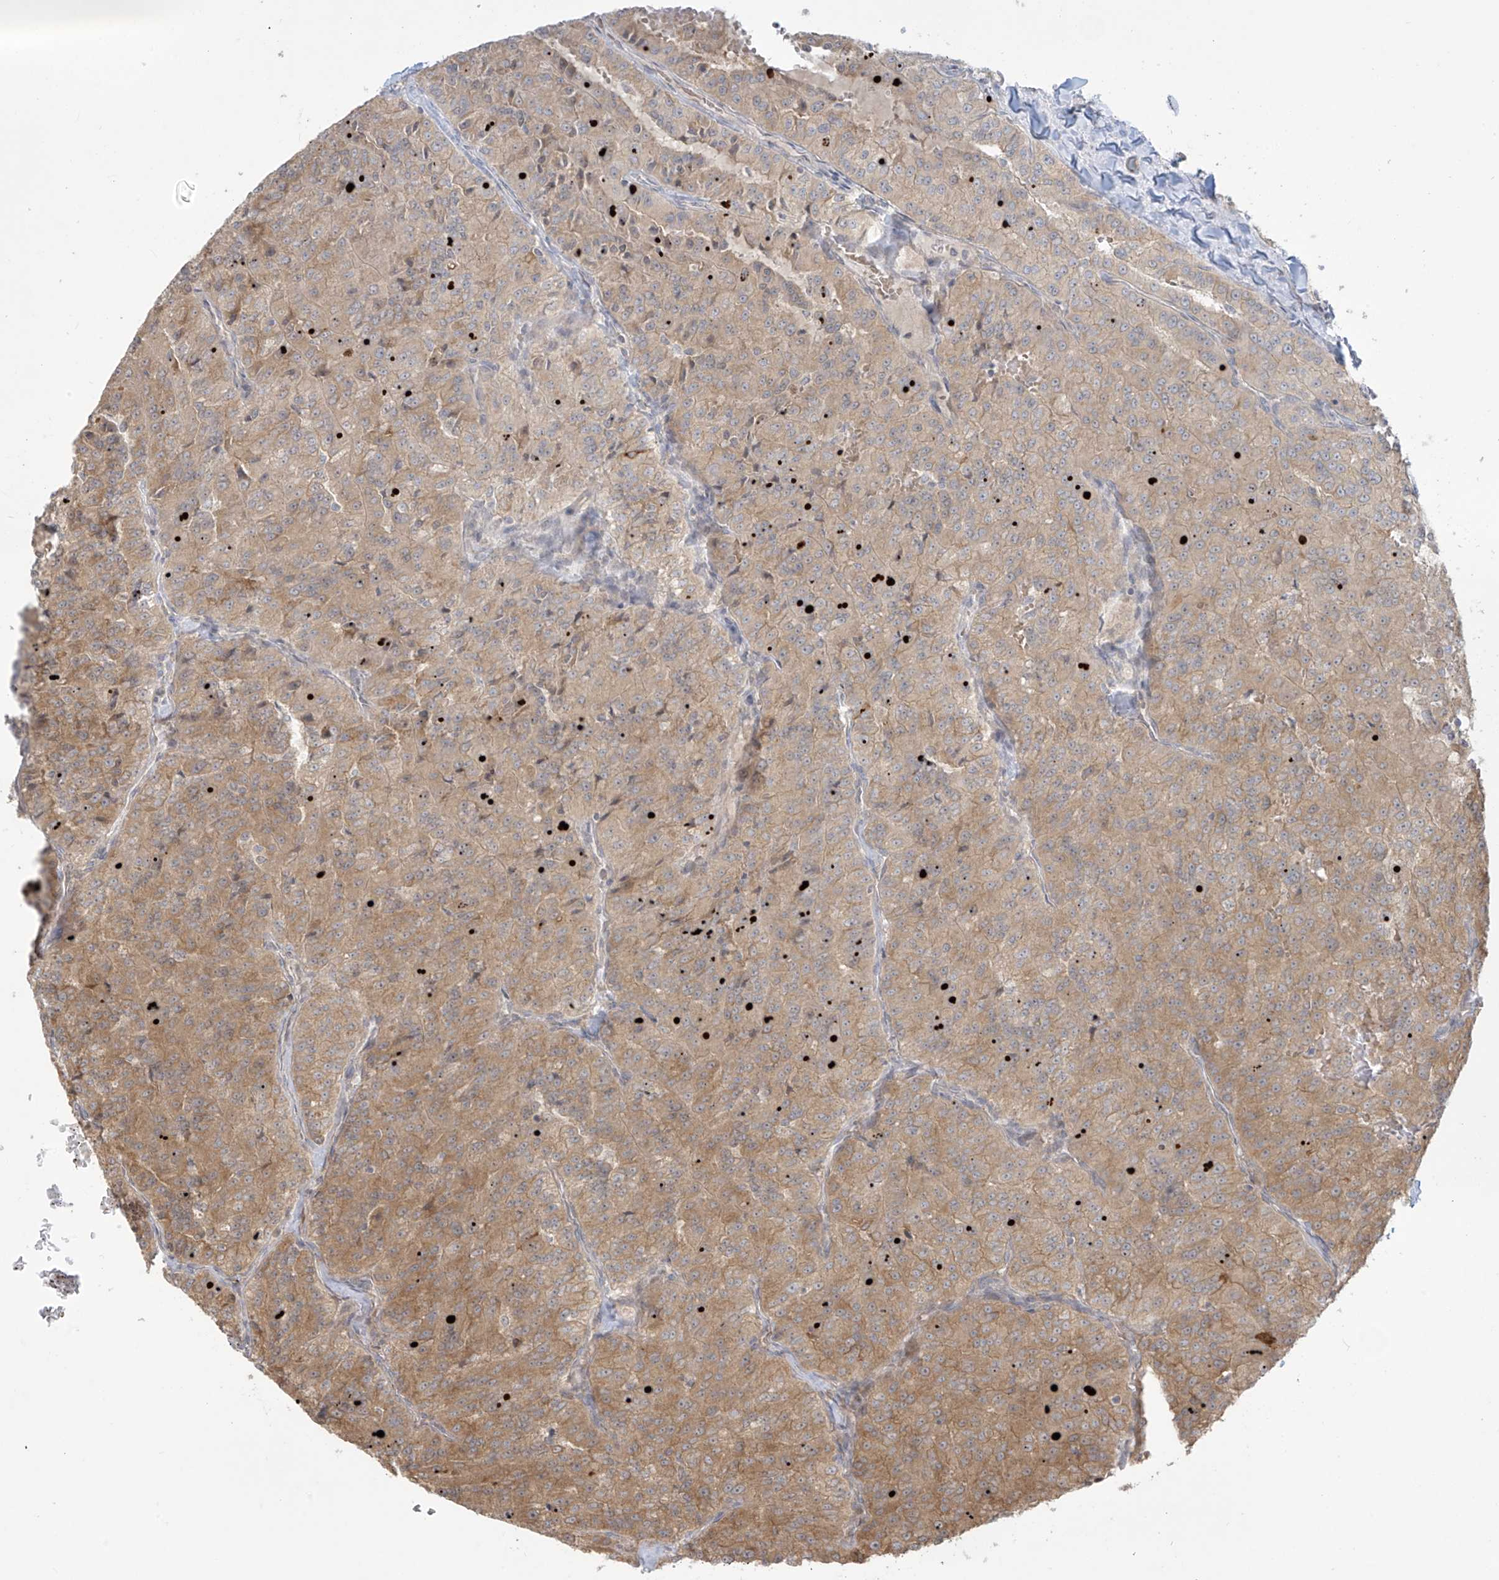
{"staining": {"intensity": "moderate", "quantity": ">75%", "location": "cytoplasmic/membranous"}, "tissue": "renal cancer", "cell_type": "Tumor cells", "image_type": "cancer", "snomed": [{"axis": "morphology", "description": "Adenocarcinoma, NOS"}, {"axis": "topography", "description": "Kidney"}], "caption": "Protein analysis of renal cancer tissue reveals moderate cytoplasmic/membranous positivity in approximately >75% of tumor cells. (Brightfield microscopy of DAB IHC at high magnification).", "gene": "PPAT", "patient": {"sex": "female", "age": 63}}